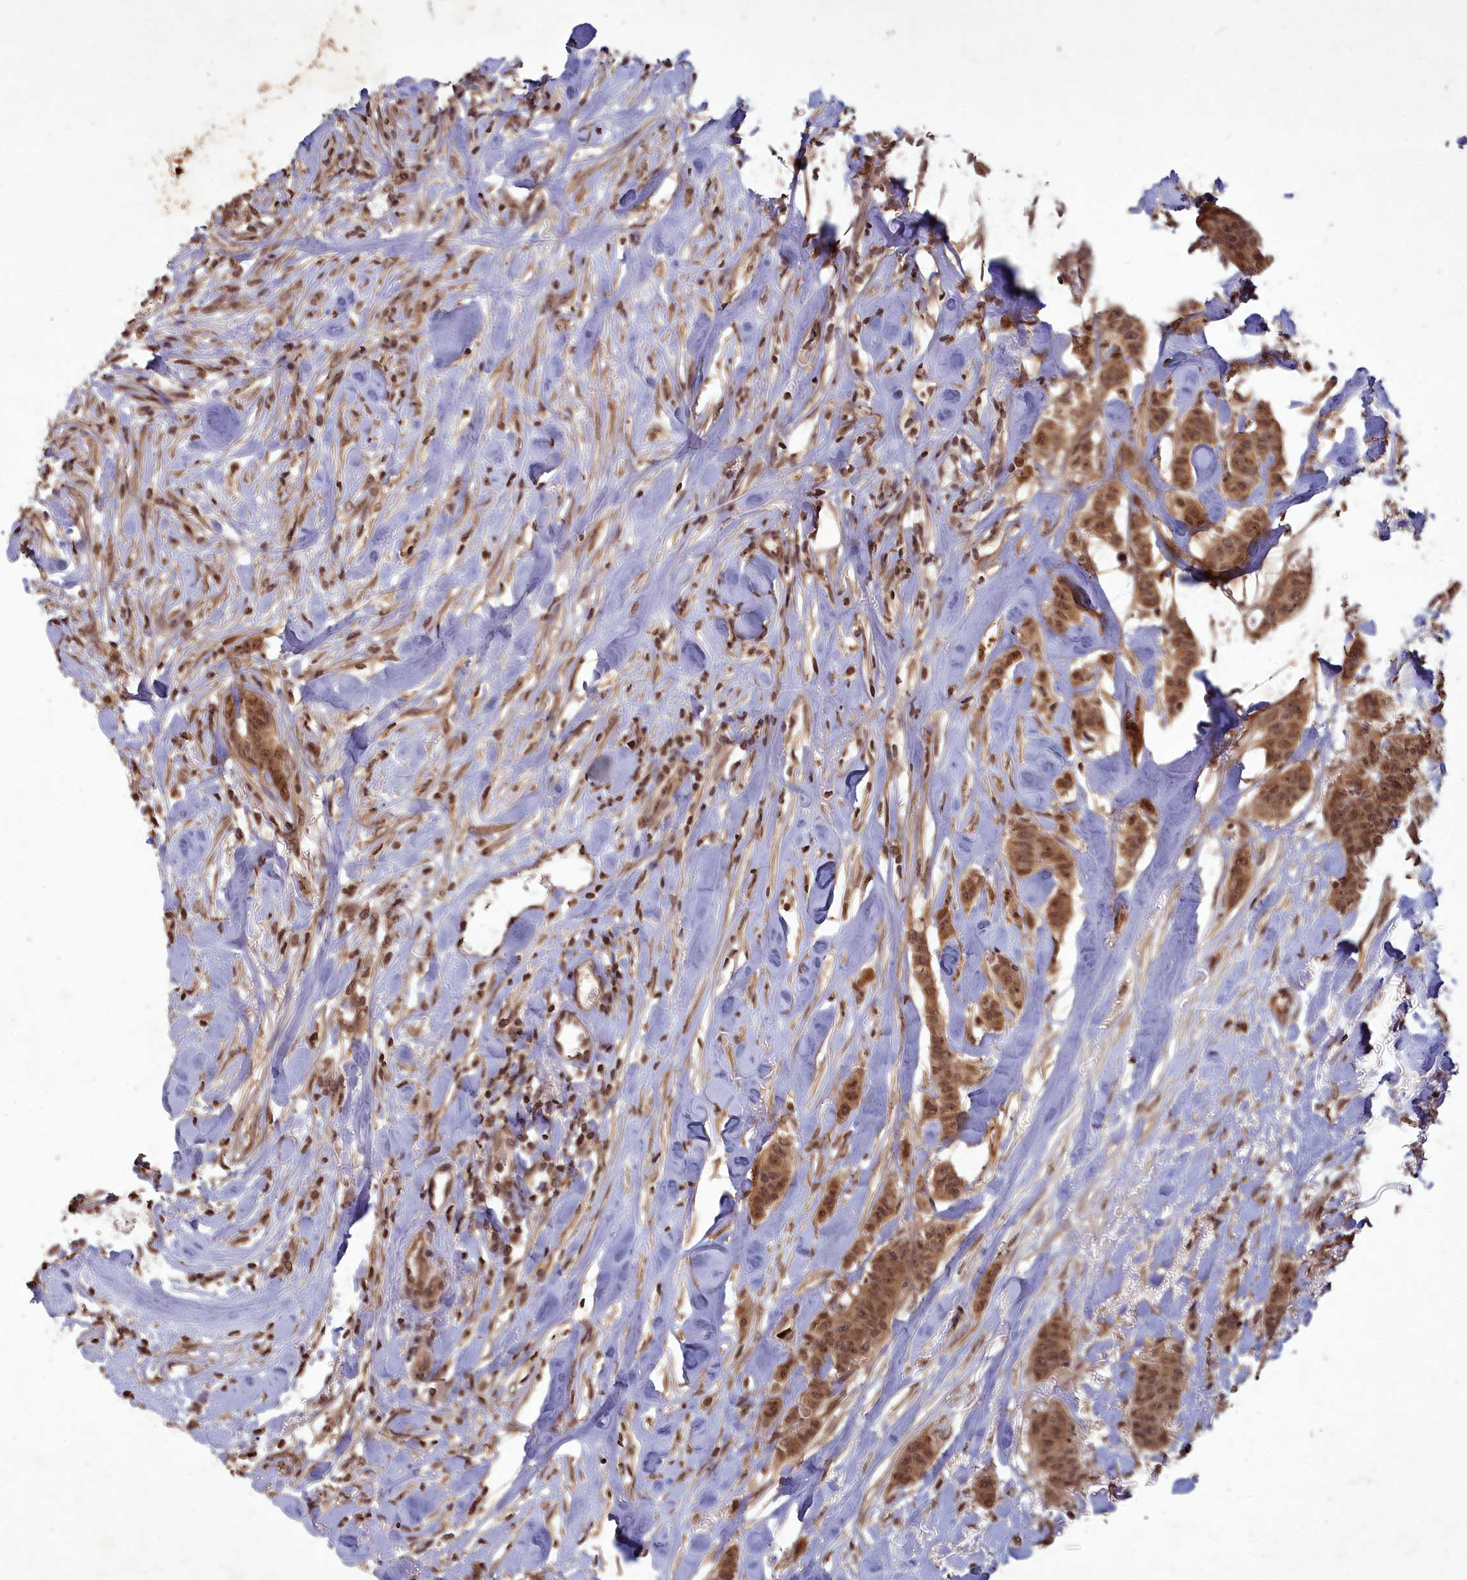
{"staining": {"intensity": "moderate", "quantity": ">75%", "location": "cytoplasmic/membranous,nuclear"}, "tissue": "breast cancer", "cell_type": "Tumor cells", "image_type": "cancer", "snomed": [{"axis": "morphology", "description": "Duct carcinoma"}, {"axis": "topography", "description": "Breast"}], "caption": "Breast cancer (intraductal carcinoma) tissue demonstrates moderate cytoplasmic/membranous and nuclear staining in about >75% of tumor cells", "gene": "SRMS", "patient": {"sex": "female", "age": 40}}